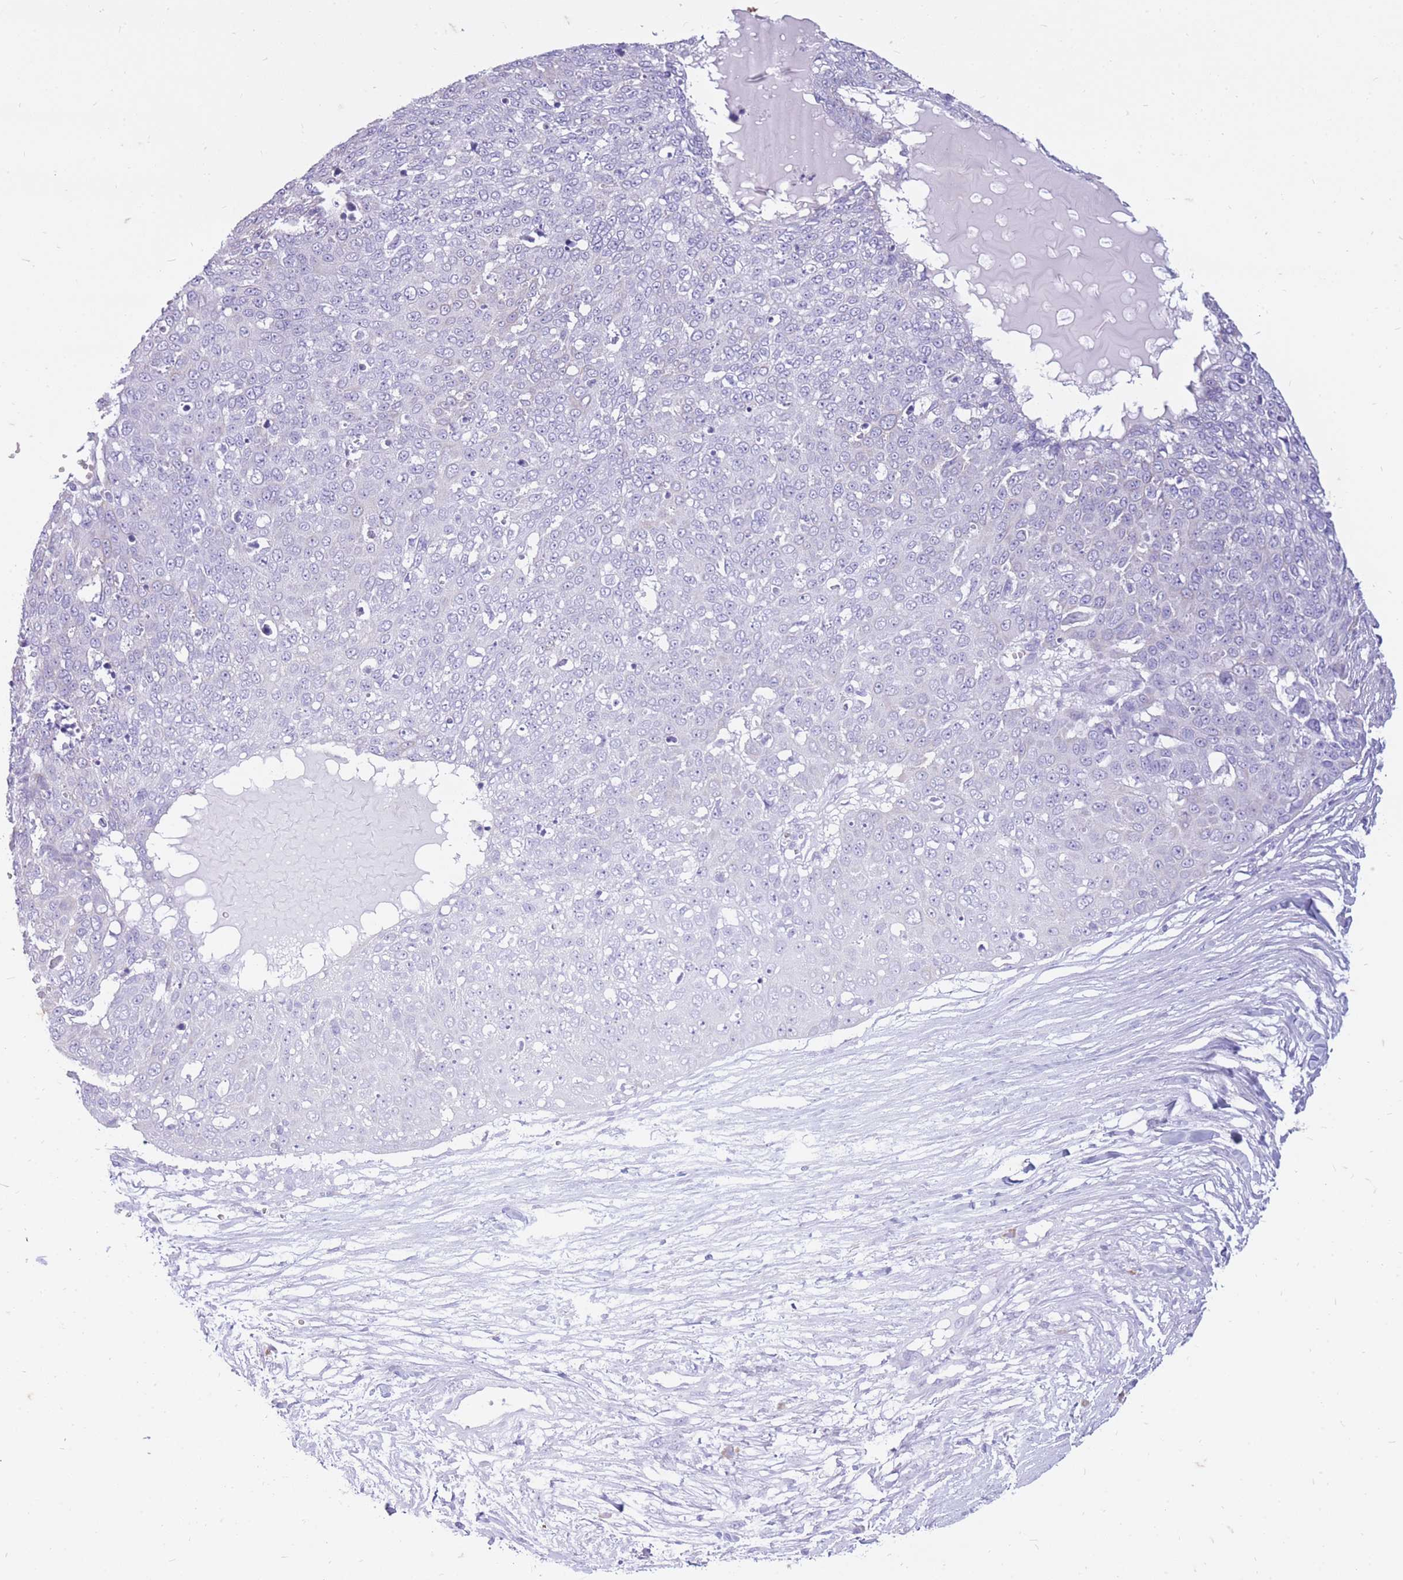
{"staining": {"intensity": "negative", "quantity": "none", "location": "none"}, "tissue": "skin cancer", "cell_type": "Tumor cells", "image_type": "cancer", "snomed": [{"axis": "morphology", "description": "Squamous cell carcinoma, NOS"}, {"axis": "topography", "description": "Skin"}], "caption": "This histopathology image is of skin cancer (squamous cell carcinoma) stained with immunohistochemistry to label a protein in brown with the nuclei are counter-stained blue. There is no staining in tumor cells.", "gene": "ZFP37", "patient": {"sex": "male", "age": 71}}